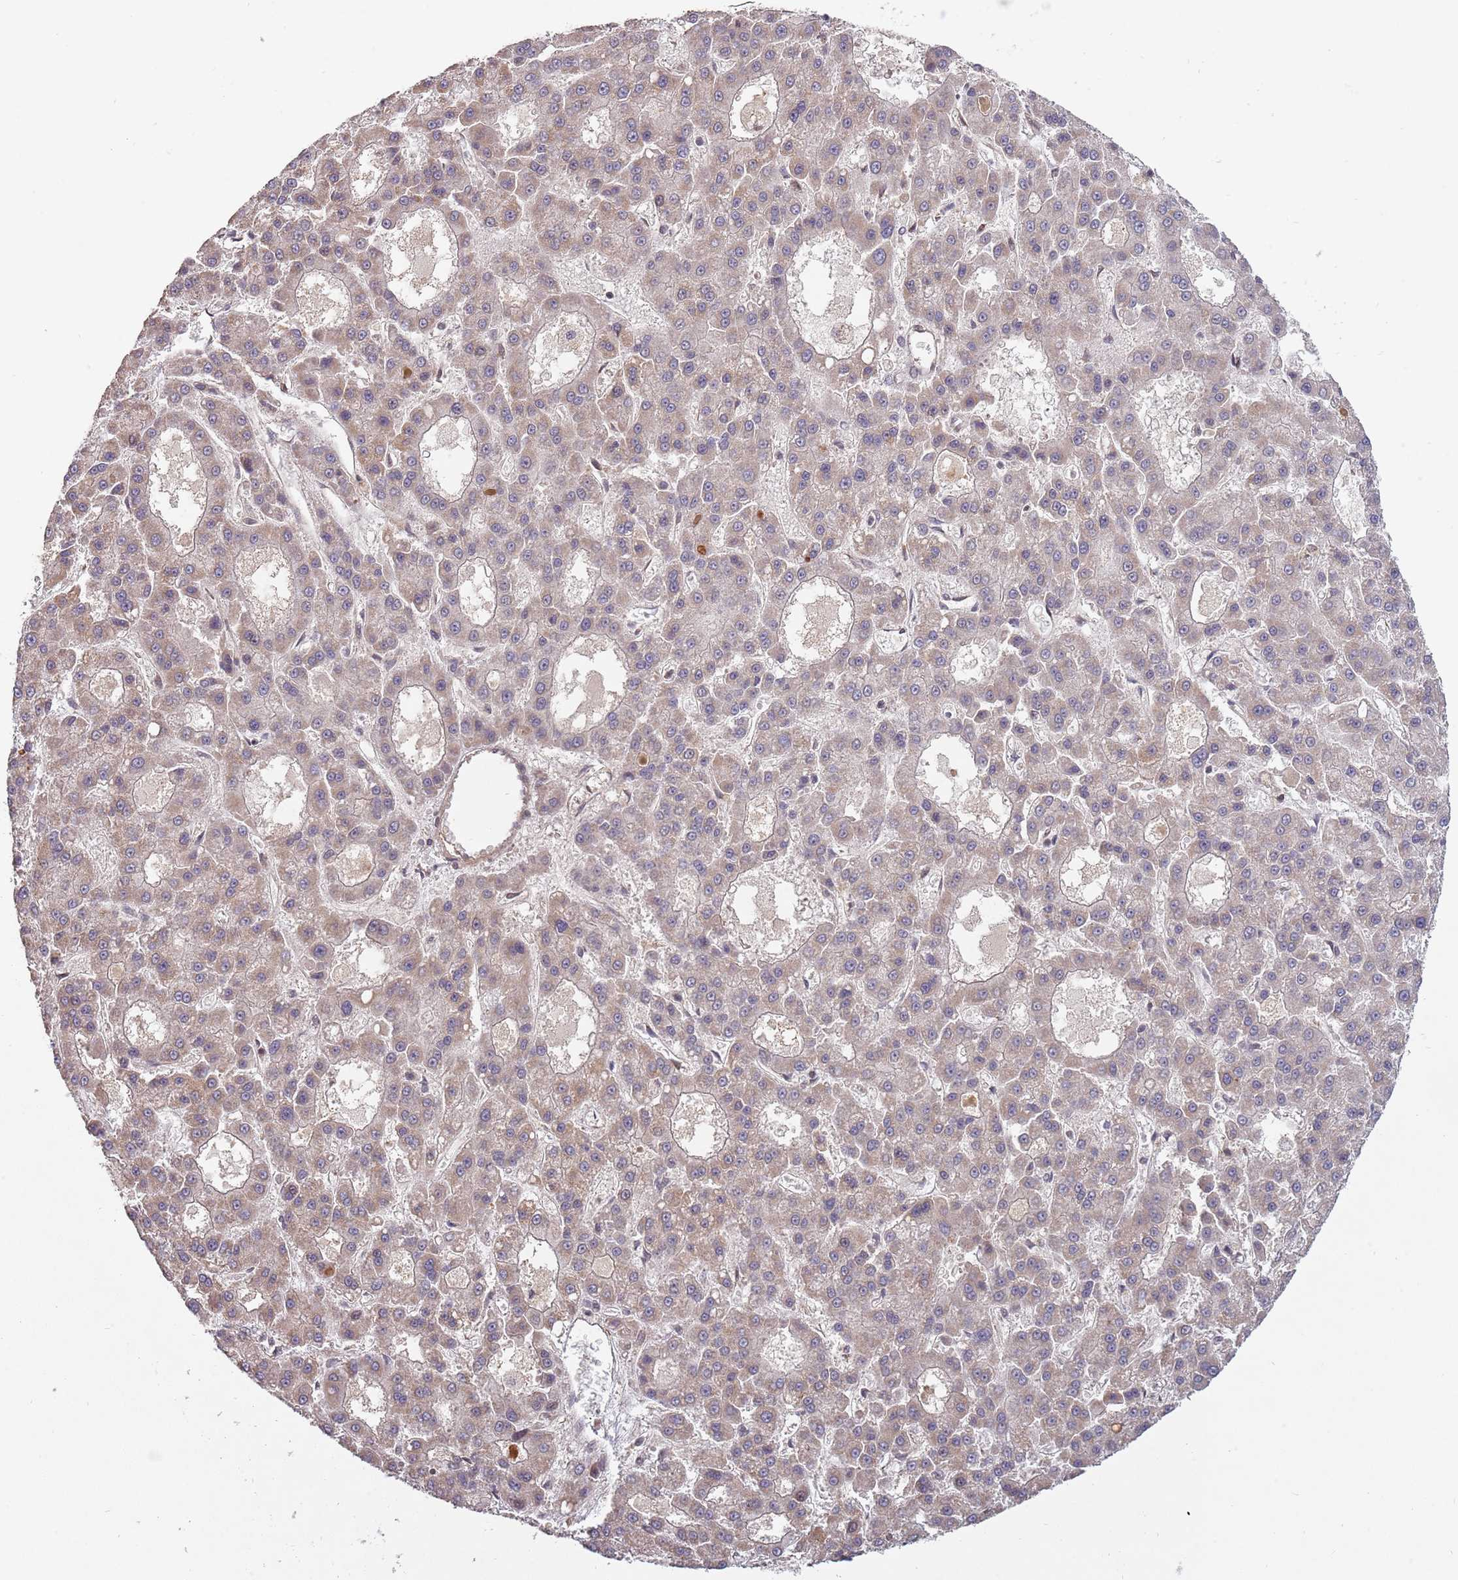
{"staining": {"intensity": "weak", "quantity": ">75%", "location": "cytoplasmic/membranous"}, "tissue": "liver cancer", "cell_type": "Tumor cells", "image_type": "cancer", "snomed": [{"axis": "morphology", "description": "Carcinoma, Hepatocellular, NOS"}, {"axis": "topography", "description": "Liver"}], "caption": "The micrograph displays immunohistochemical staining of liver cancer. There is weak cytoplasmic/membranous staining is appreciated in about >75% of tumor cells. Using DAB (brown) and hematoxylin (blue) stains, captured at high magnification using brightfield microscopy.", "gene": "SUDS3", "patient": {"sex": "male", "age": 70}}